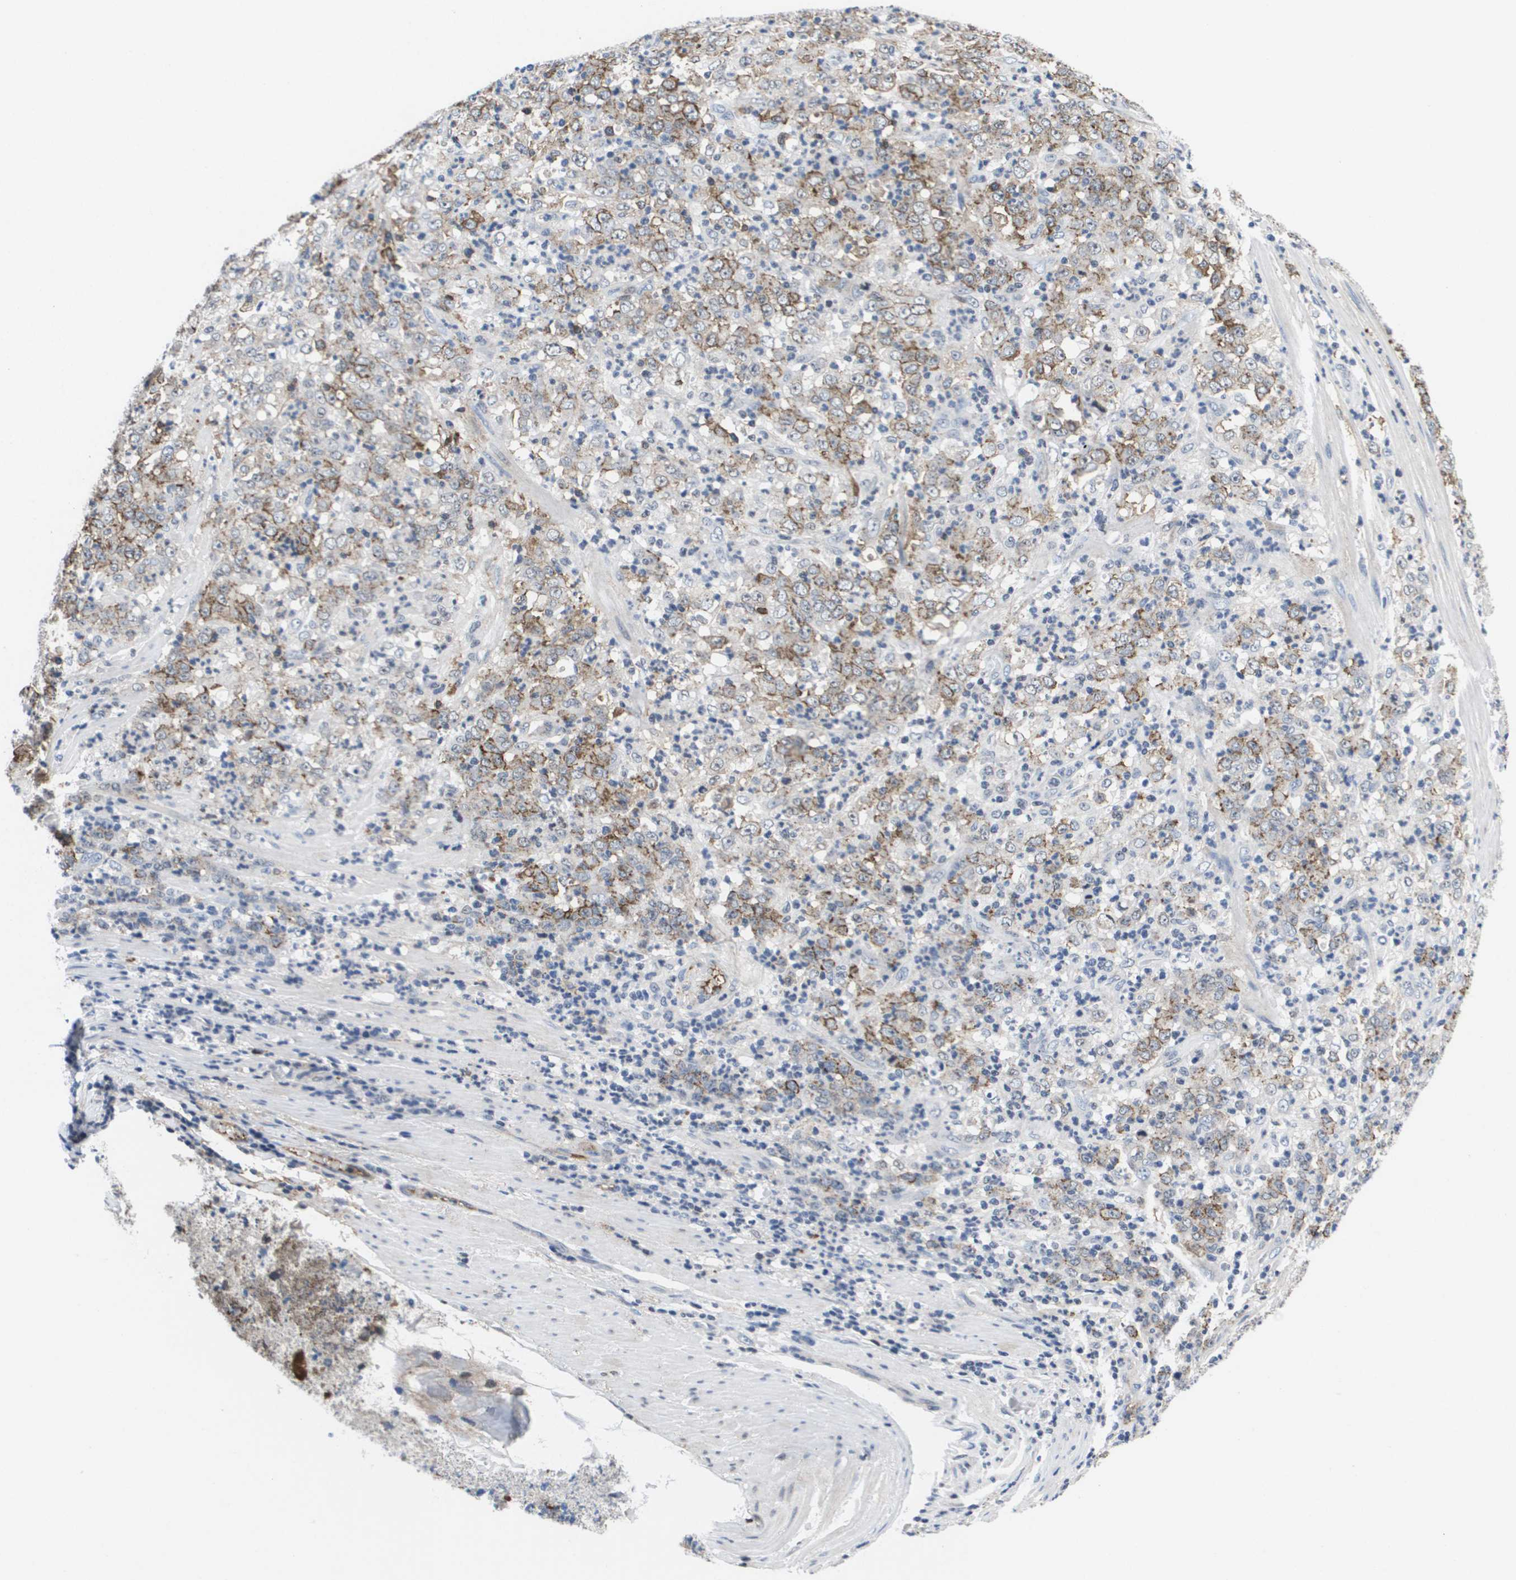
{"staining": {"intensity": "weak", "quantity": "25%-75%", "location": "cytoplasmic/membranous"}, "tissue": "stomach cancer", "cell_type": "Tumor cells", "image_type": "cancer", "snomed": [{"axis": "morphology", "description": "Adenocarcinoma, NOS"}, {"axis": "topography", "description": "Stomach, lower"}], "caption": "Tumor cells demonstrate low levels of weak cytoplasmic/membranous staining in about 25%-75% of cells in stomach cancer.", "gene": "SERPINC1", "patient": {"sex": "female", "age": 71}}